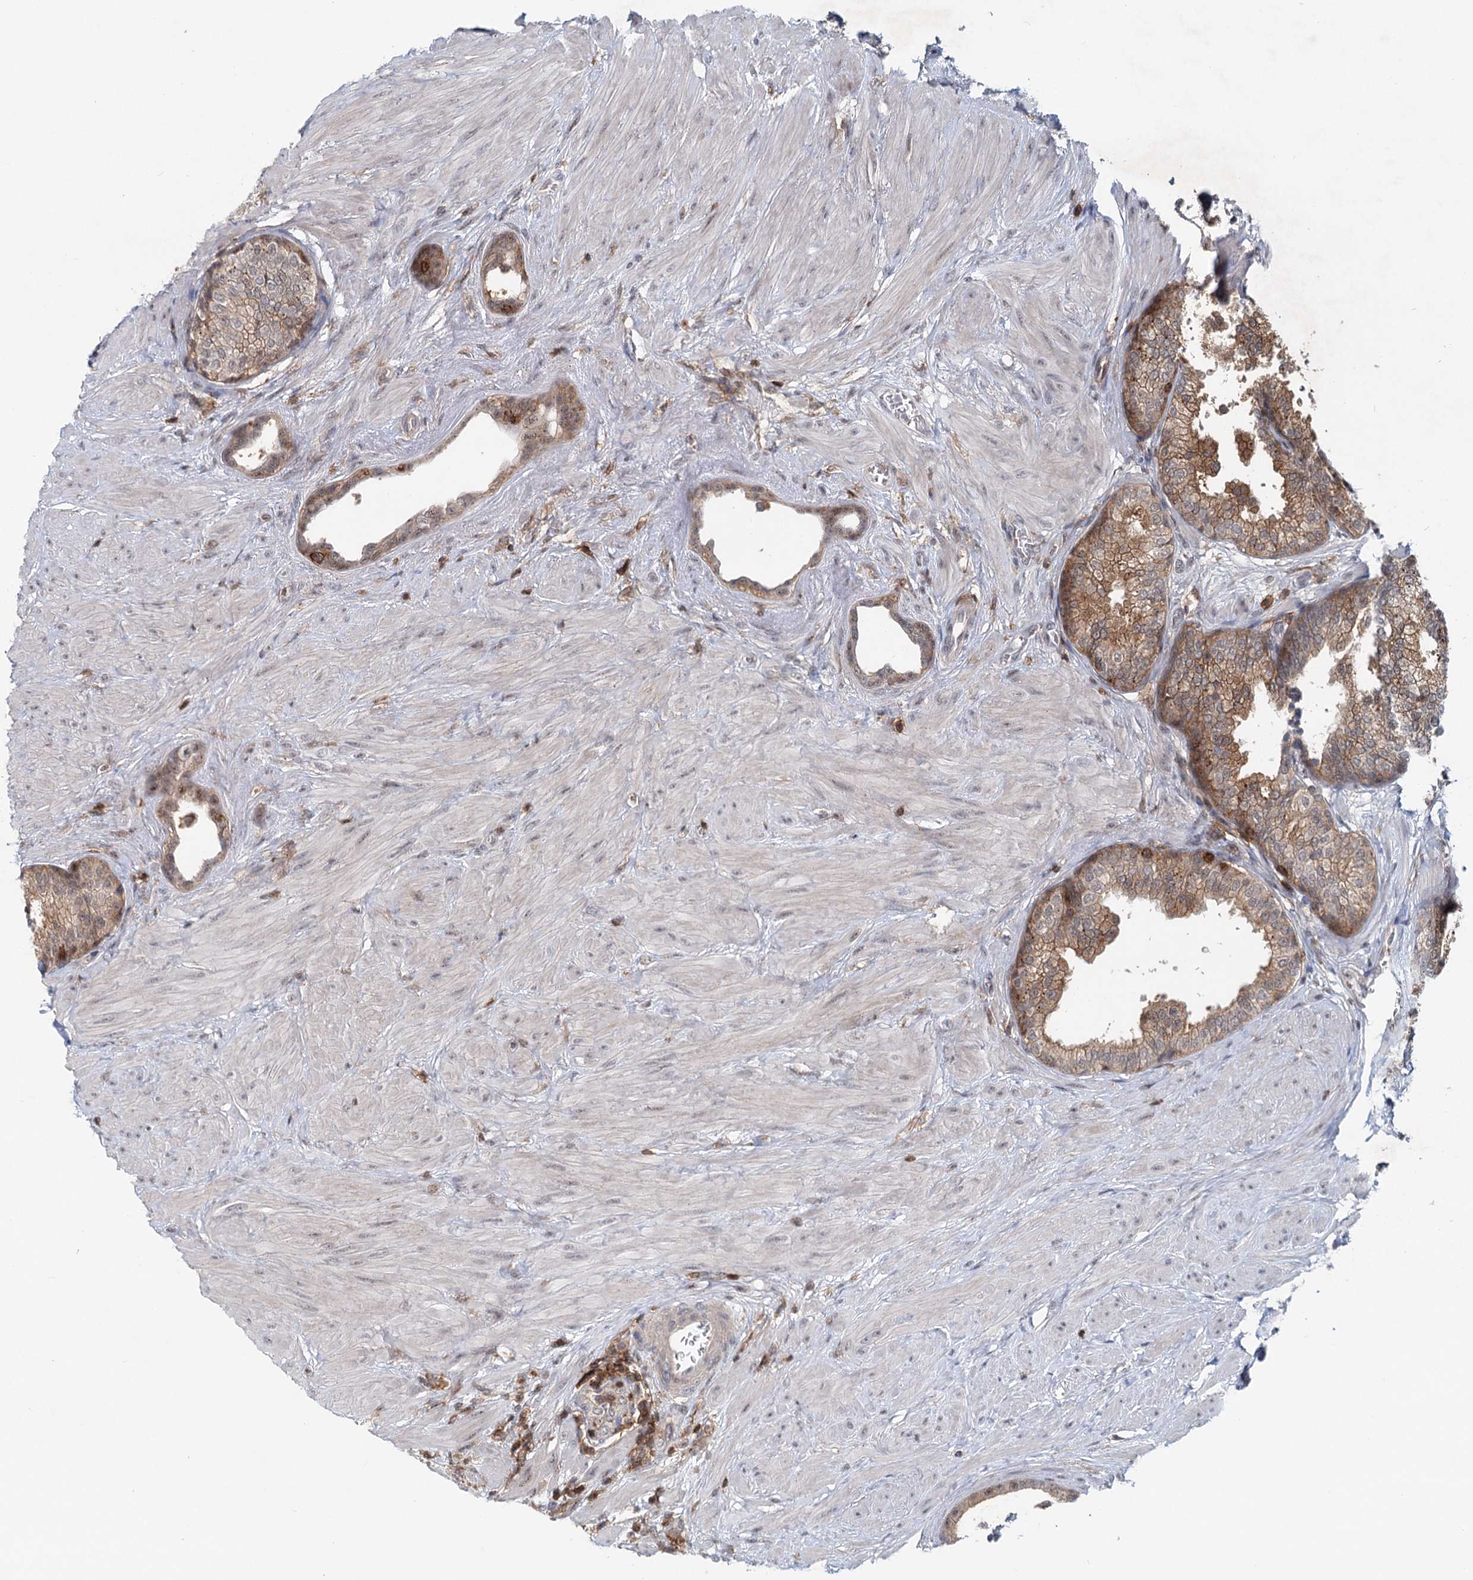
{"staining": {"intensity": "moderate", "quantity": ">75%", "location": "cytoplasmic/membranous"}, "tissue": "prostate", "cell_type": "Glandular cells", "image_type": "normal", "snomed": [{"axis": "morphology", "description": "Normal tissue, NOS"}, {"axis": "topography", "description": "Prostate"}], "caption": "DAB (3,3'-diaminobenzidine) immunohistochemical staining of benign prostate exhibits moderate cytoplasmic/membranous protein expression in approximately >75% of glandular cells. (Stains: DAB (3,3'-diaminobenzidine) in brown, nuclei in blue, Microscopy: brightfield microscopy at high magnification).", "gene": "CDC42SE2", "patient": {"sex": "male", "age": 48}}